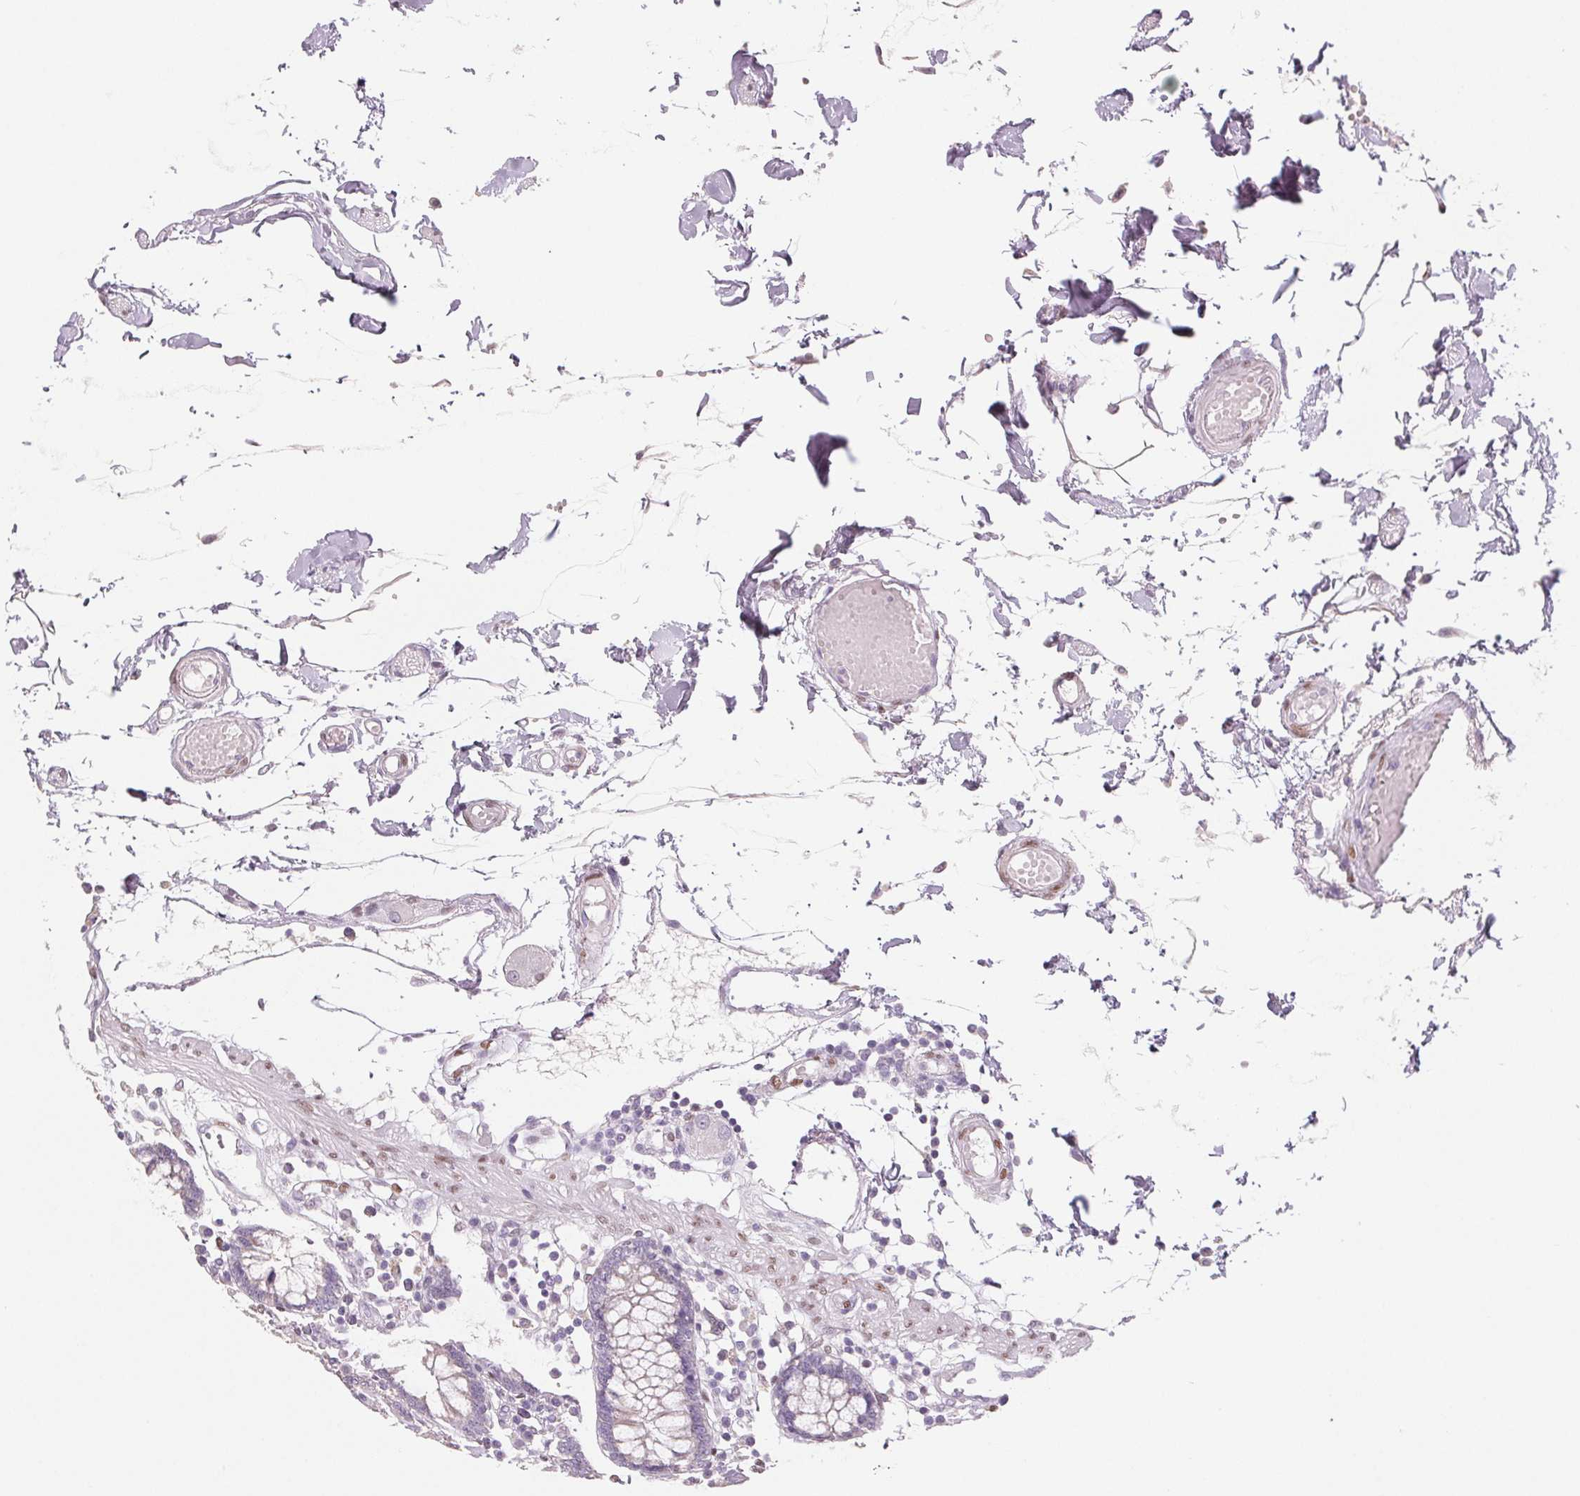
{"staining": {"intensity": "weak", "quantity": "25%-75%", "location": "nuclear"}, "tissue": "colon", "cell_type": "Endothelial cells", "image_type": "normal", "snomed": [{"axis": "morphology", "description": "Normal tissue, NOS"}, {"axis": "morphology", "description": "Adenocarcinoma, NOS"}, {"axis": "topography", "description": "Colon"}], "caption": "Protein analysis of unremarkable colon shows weak nuclear positivity in about 25%-75% of endothelial cells. Immunohistochemistry stains the protein of interest in brown and the nuclei are stained blue.", "gene": "SMARCD3", "patient": {"sex": "male", "age": 83}}